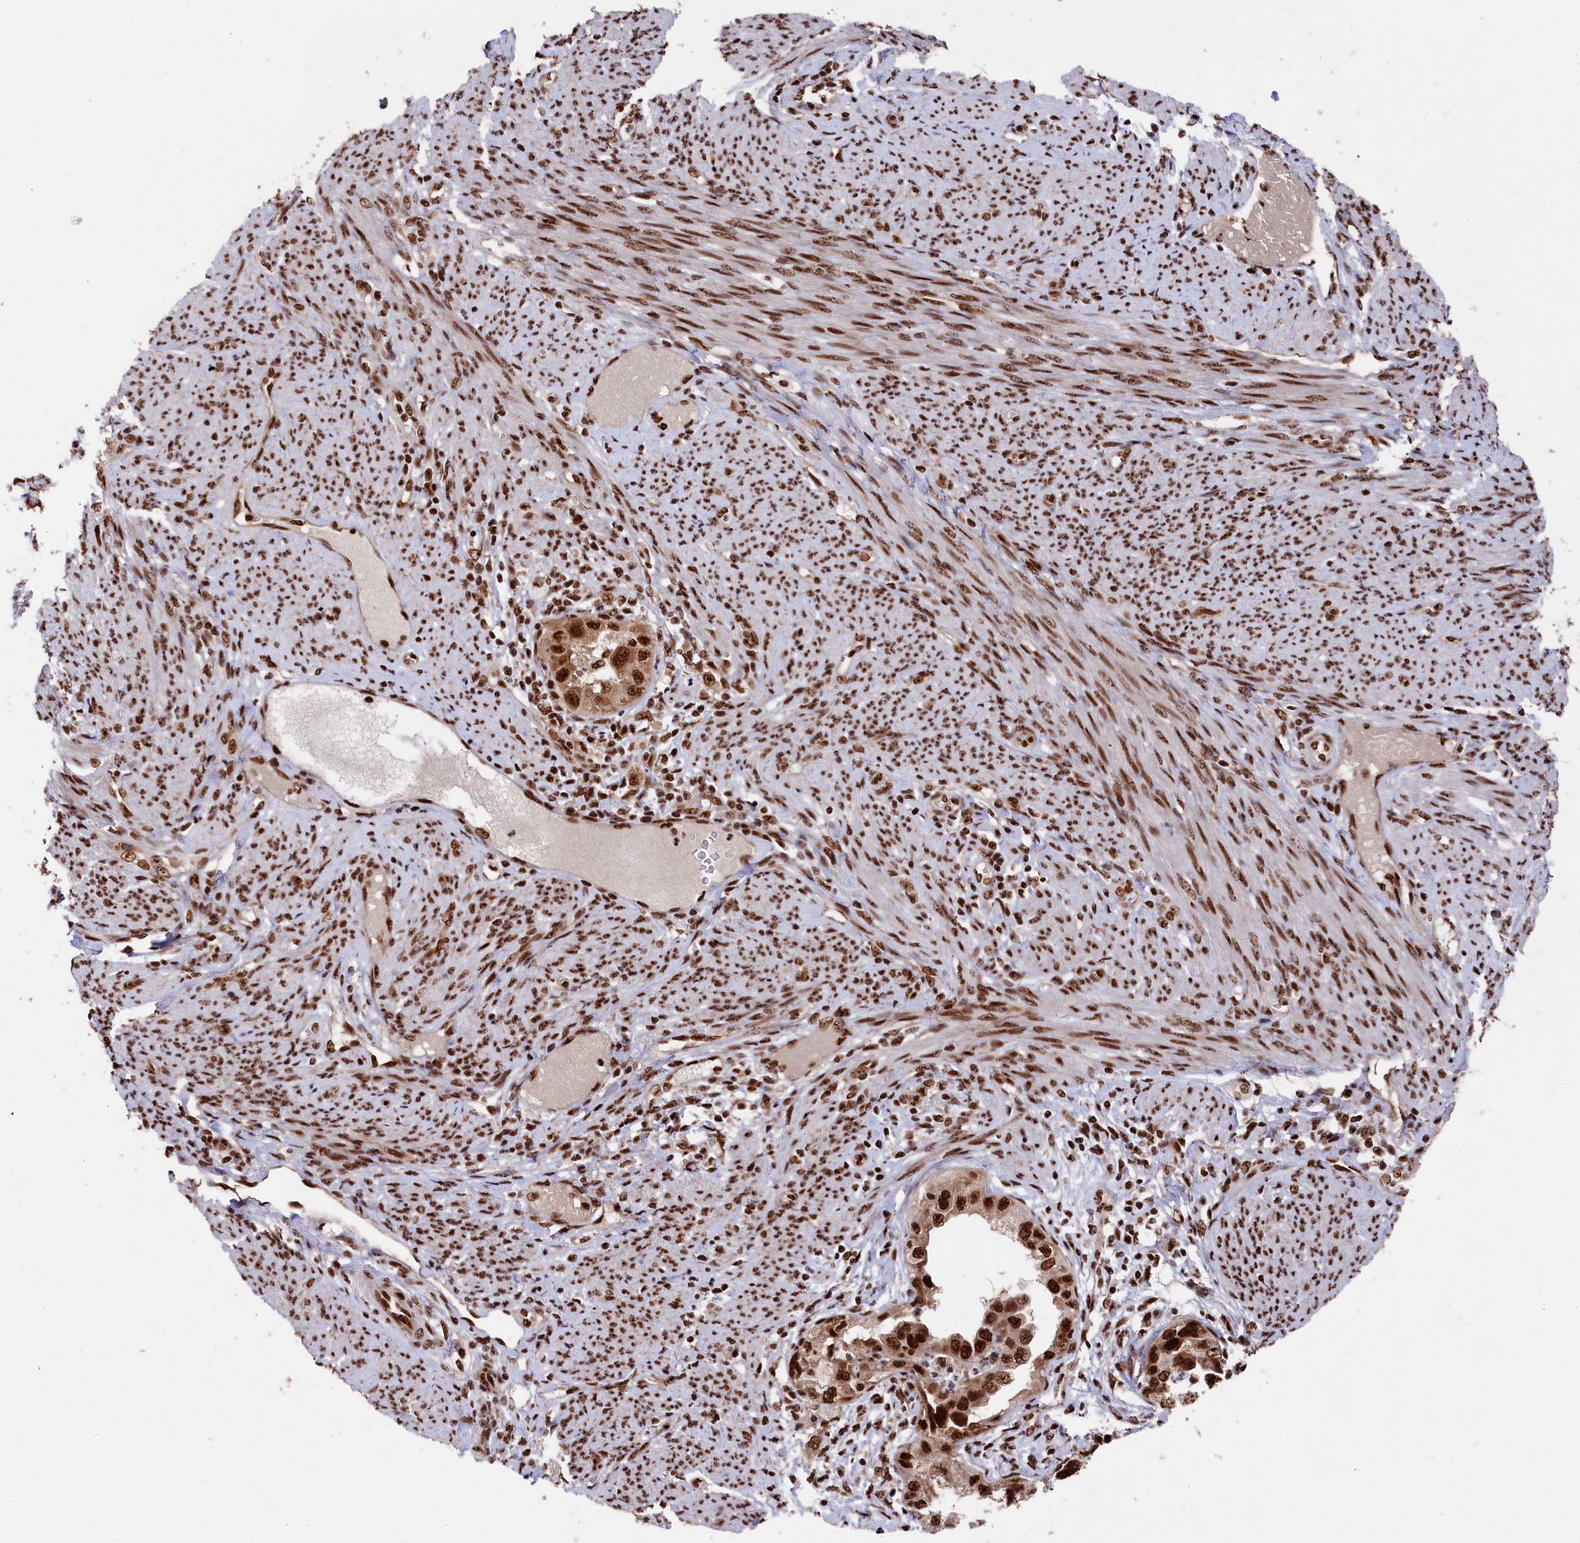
{"staining": {"intensity": "strong", "quantity": ">75%", "location": "nuclear"}, "tissue": "endometrial cancer", "cell_type": "Tumor cells", "image_type": "cancer", "snomed": [{"axis": "morphology", "description": "Adenocarcinoma, NOS"}, {"axis": "topography", "description": "Endometrium"}], "caption": "Endometrial cancer was stained to show a protein in brown. There is high levels of strong nuclear expression in approximately >75% of tumor cells. (DAB (3,3'-diaminobenzidine) IHC, brown staining for protein, blue staining for nuclei).", "gene": "PRPF31", "patient": {"sex": "female", "age": 85}}